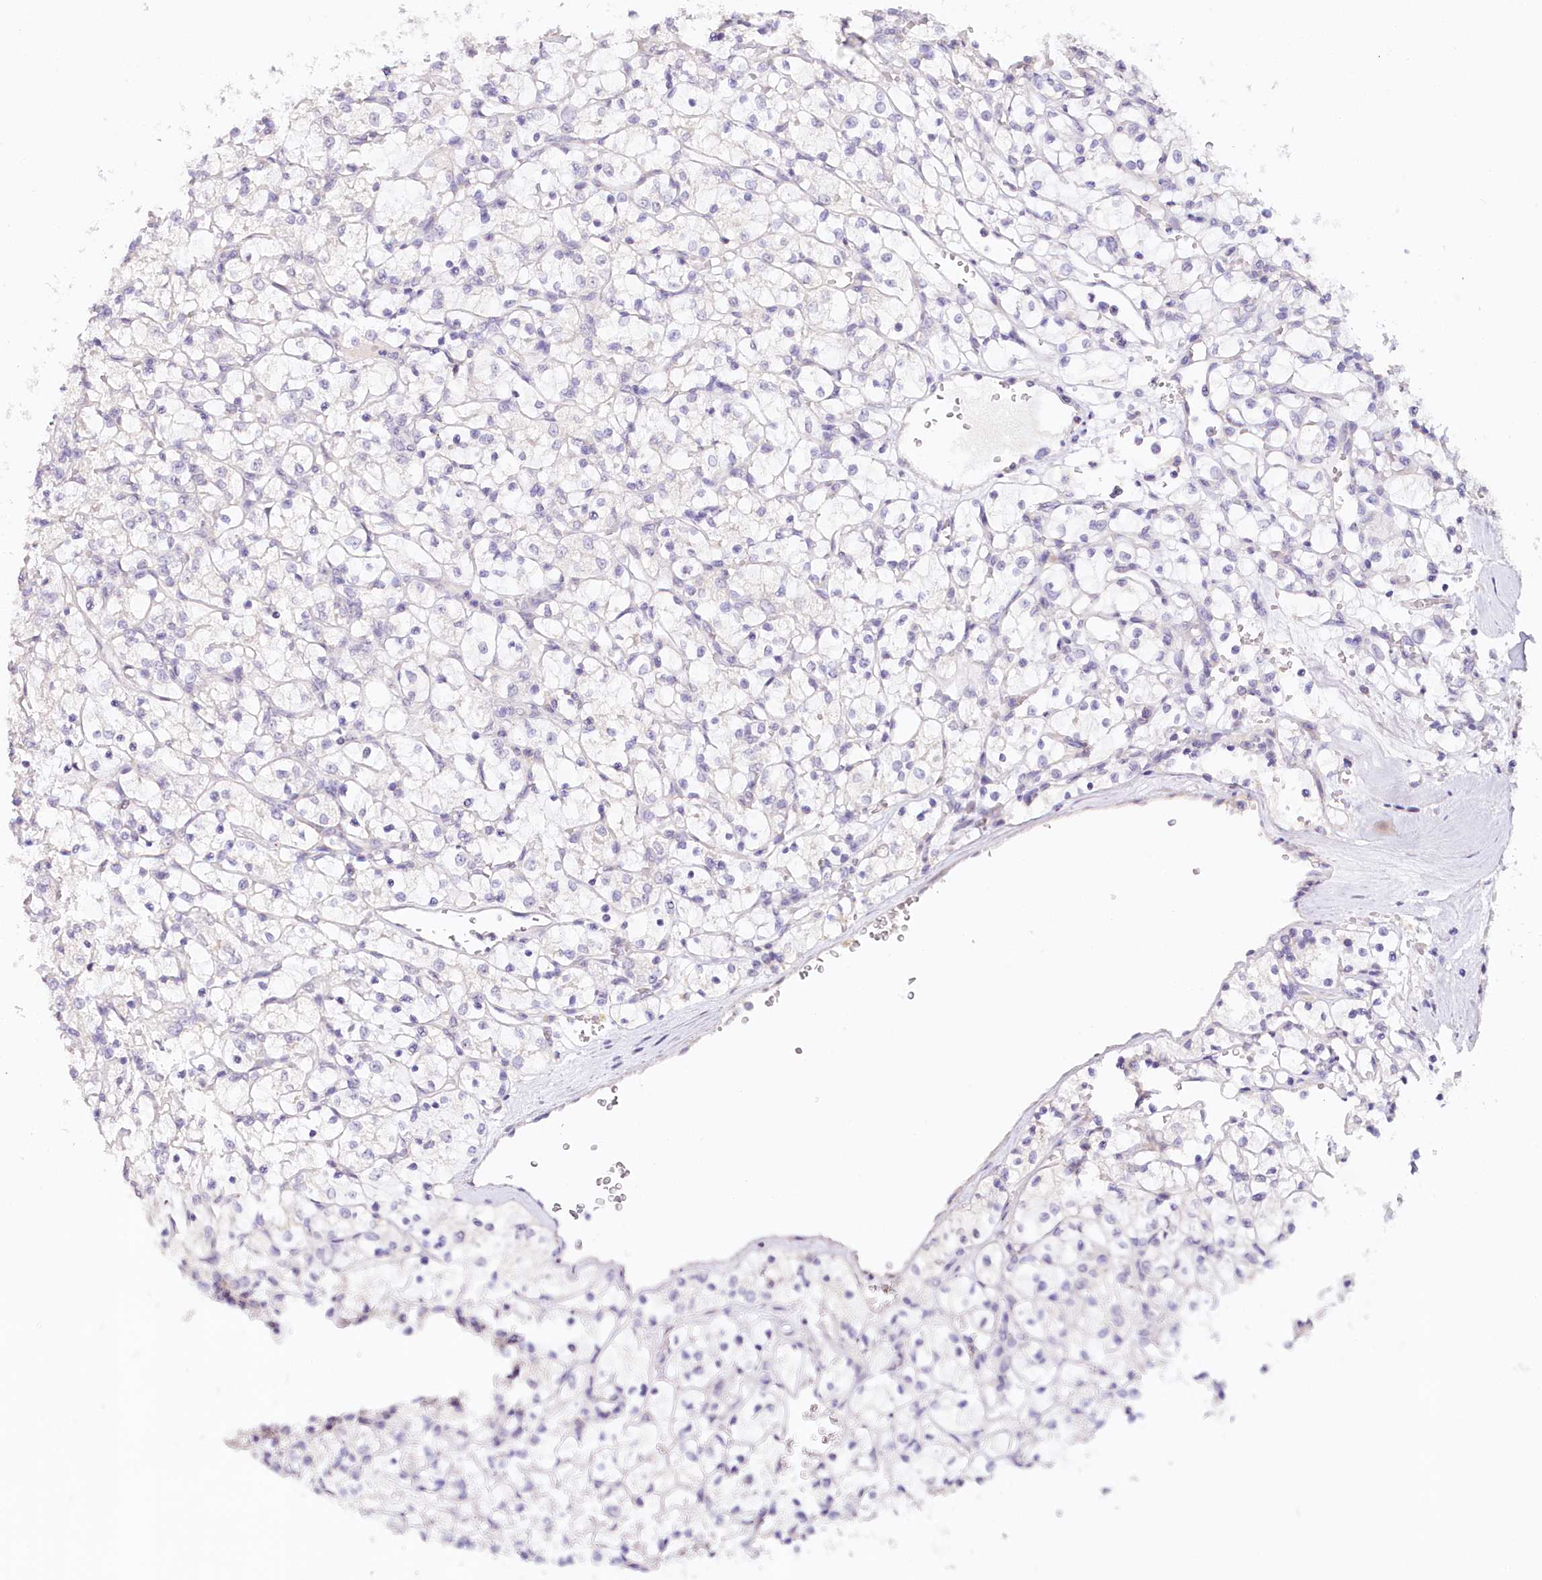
{"staining": {"intensity": "negative", "quantity": "none", "location": "none"}, "tissue": "renal cancer", "cell_type": "Tumor cells", "image_type": "cancer", "snomed": [{"axis": "morphology", "description": "Adenocarcinoma, NOS"}, {"axis": "topography", "description": "Kidney"}], "caption": "IHC of human adenocarcinoma (renal) demonstrates no staining in tumor cells.", "gene": "TP53", "patient": {"sex": "female", "age": 69}}